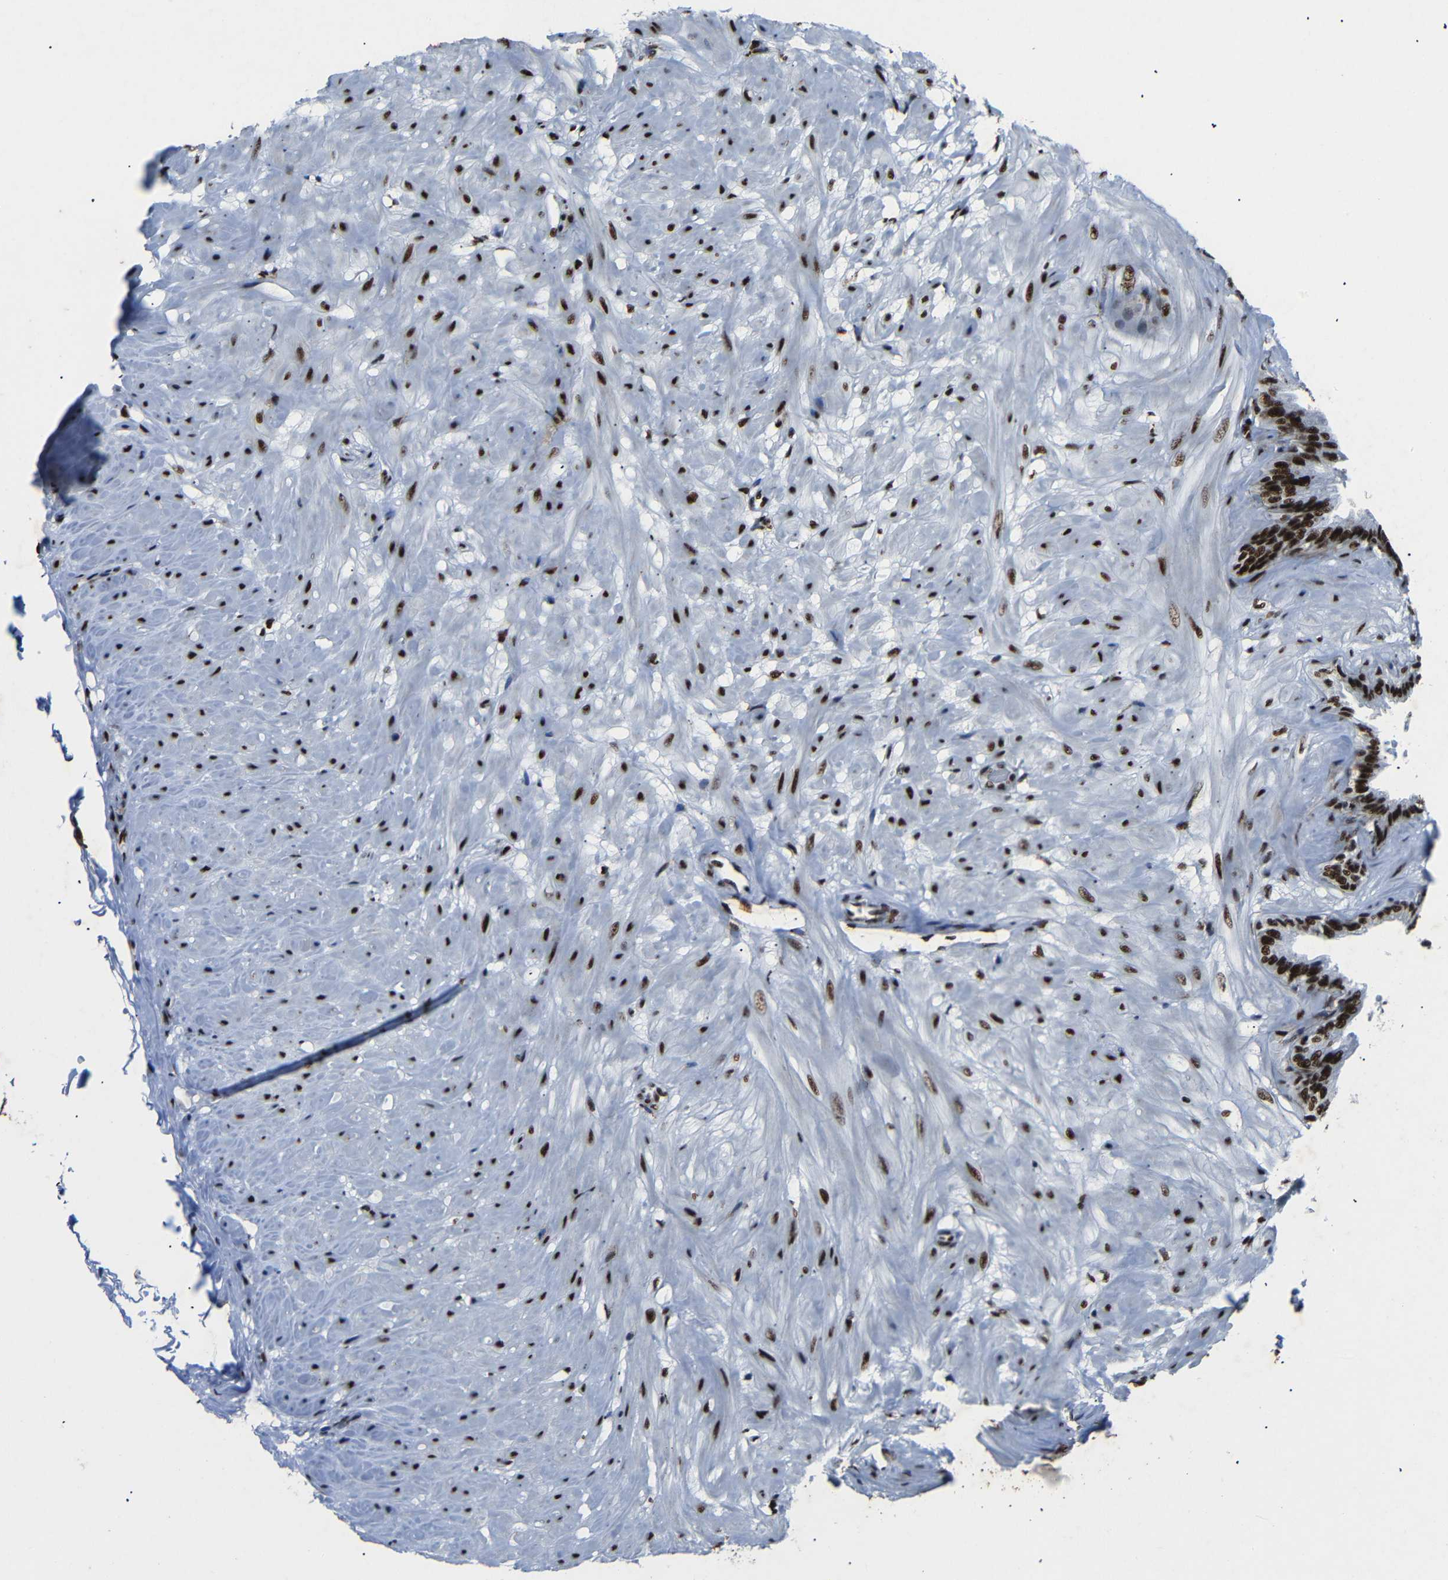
{"staining": {"intensity": "strong", "quantity": ">75%", "location": "nuclear"}, "tissue": "seminal vesicle", "cell_type": "Glandular cells", "image_type": "normal", "snomed": [{"axis": "morphology", "description": "Normal tissue, NOS"}, {"axis": "topography", "description": "Seminal veicle"}], "caption": "Brown immunohistochemical staining in unremarkable seminal vesicle exhibits strong nuclear staining in about >75% of glandular cells. The staining is performed using DAB brown chromogen to label protein expression. The nuclei are counter-stained blue using hematoxylin.", "gene": "SRSF1", "patient": {"sex": "male", "age": 46}}